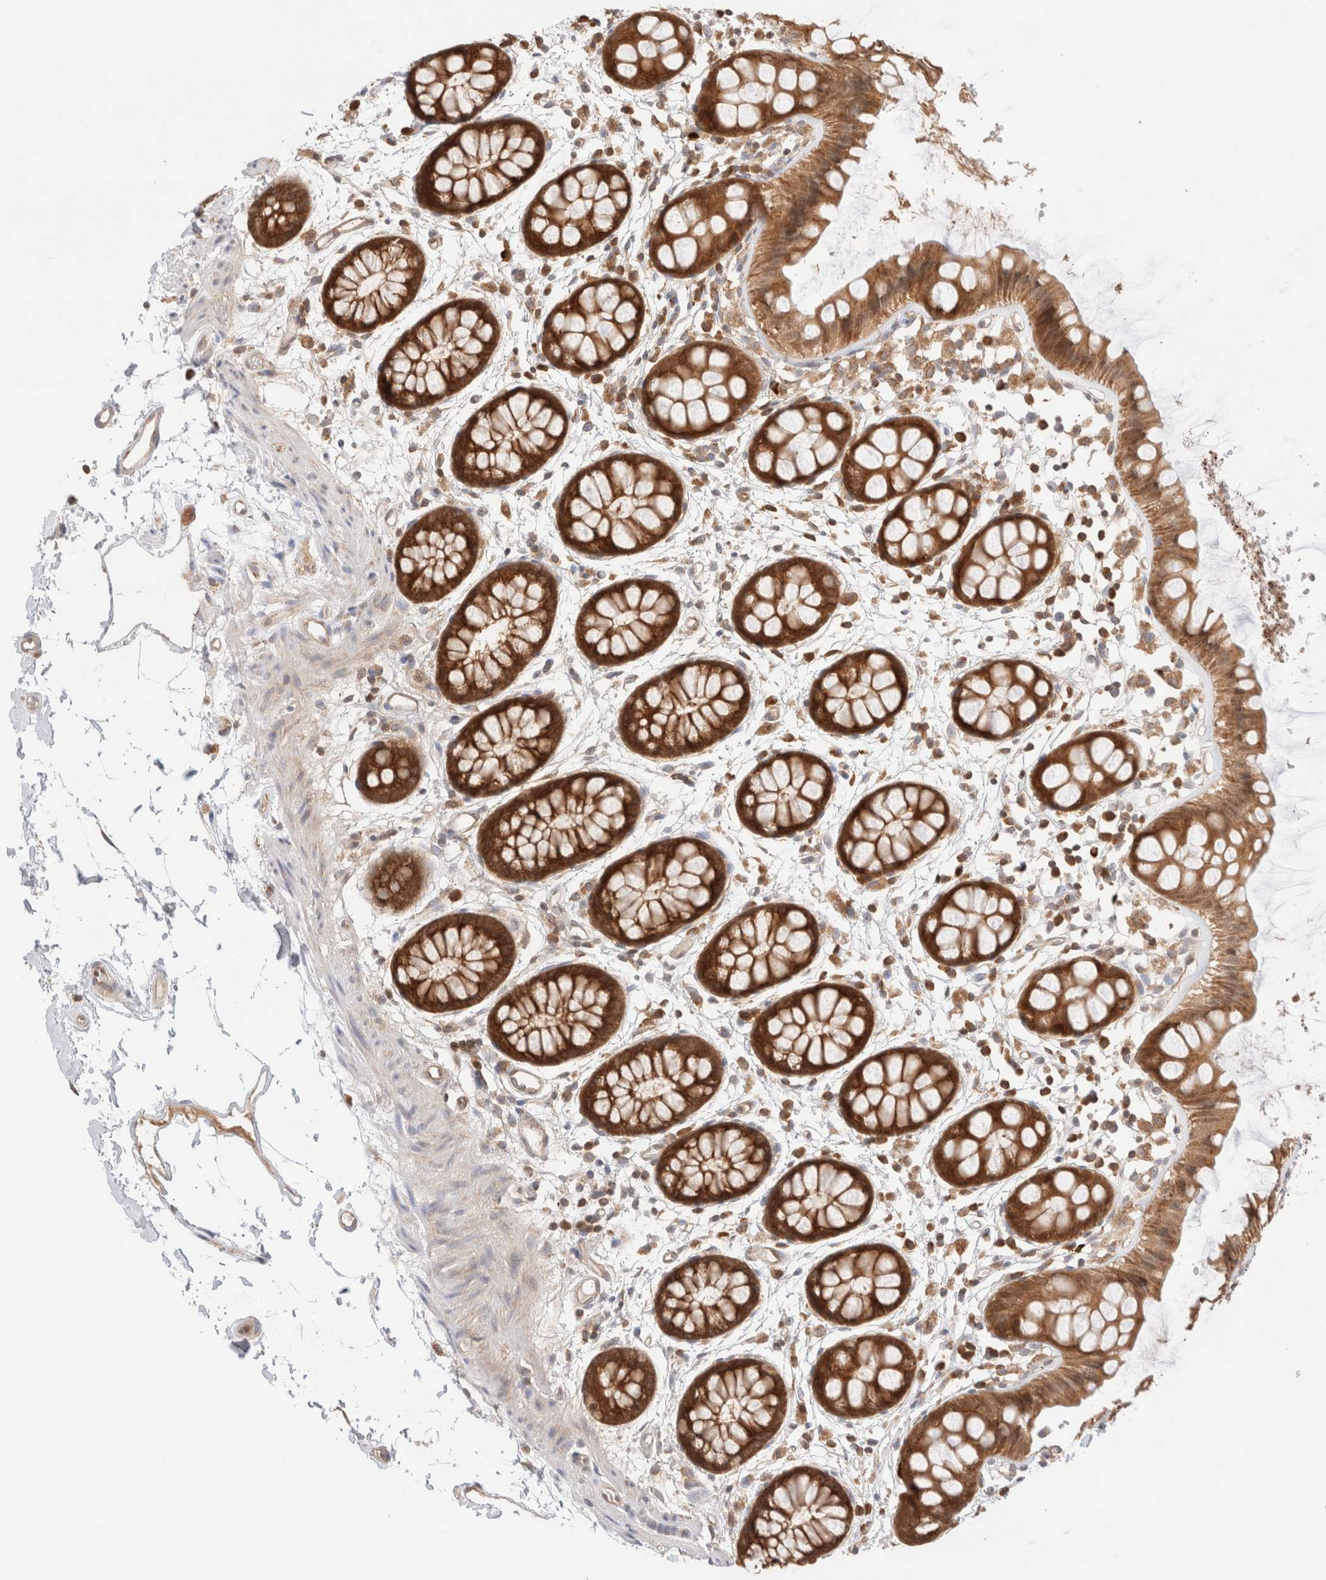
{"staining": {"intensity": "strong", "quantity": ">75%", "location": "cytoplasmic/membranous"}, "tissue": "rectum", "cell_type": "Glandular cells", "image_type": "normal", "snomed": [{"axis": "morphology", "description": "Normal tissue, NOS"}, {"axis": "topography", "description": "Rectum"}], "caption": "IHC of unremarkable rectum reveals high levels of strong cytoplasmic/membranous positivity in approximately >75% of glandular cells.", "gene": "XKR4", "patient": {"sex": "female", "age": 66}}